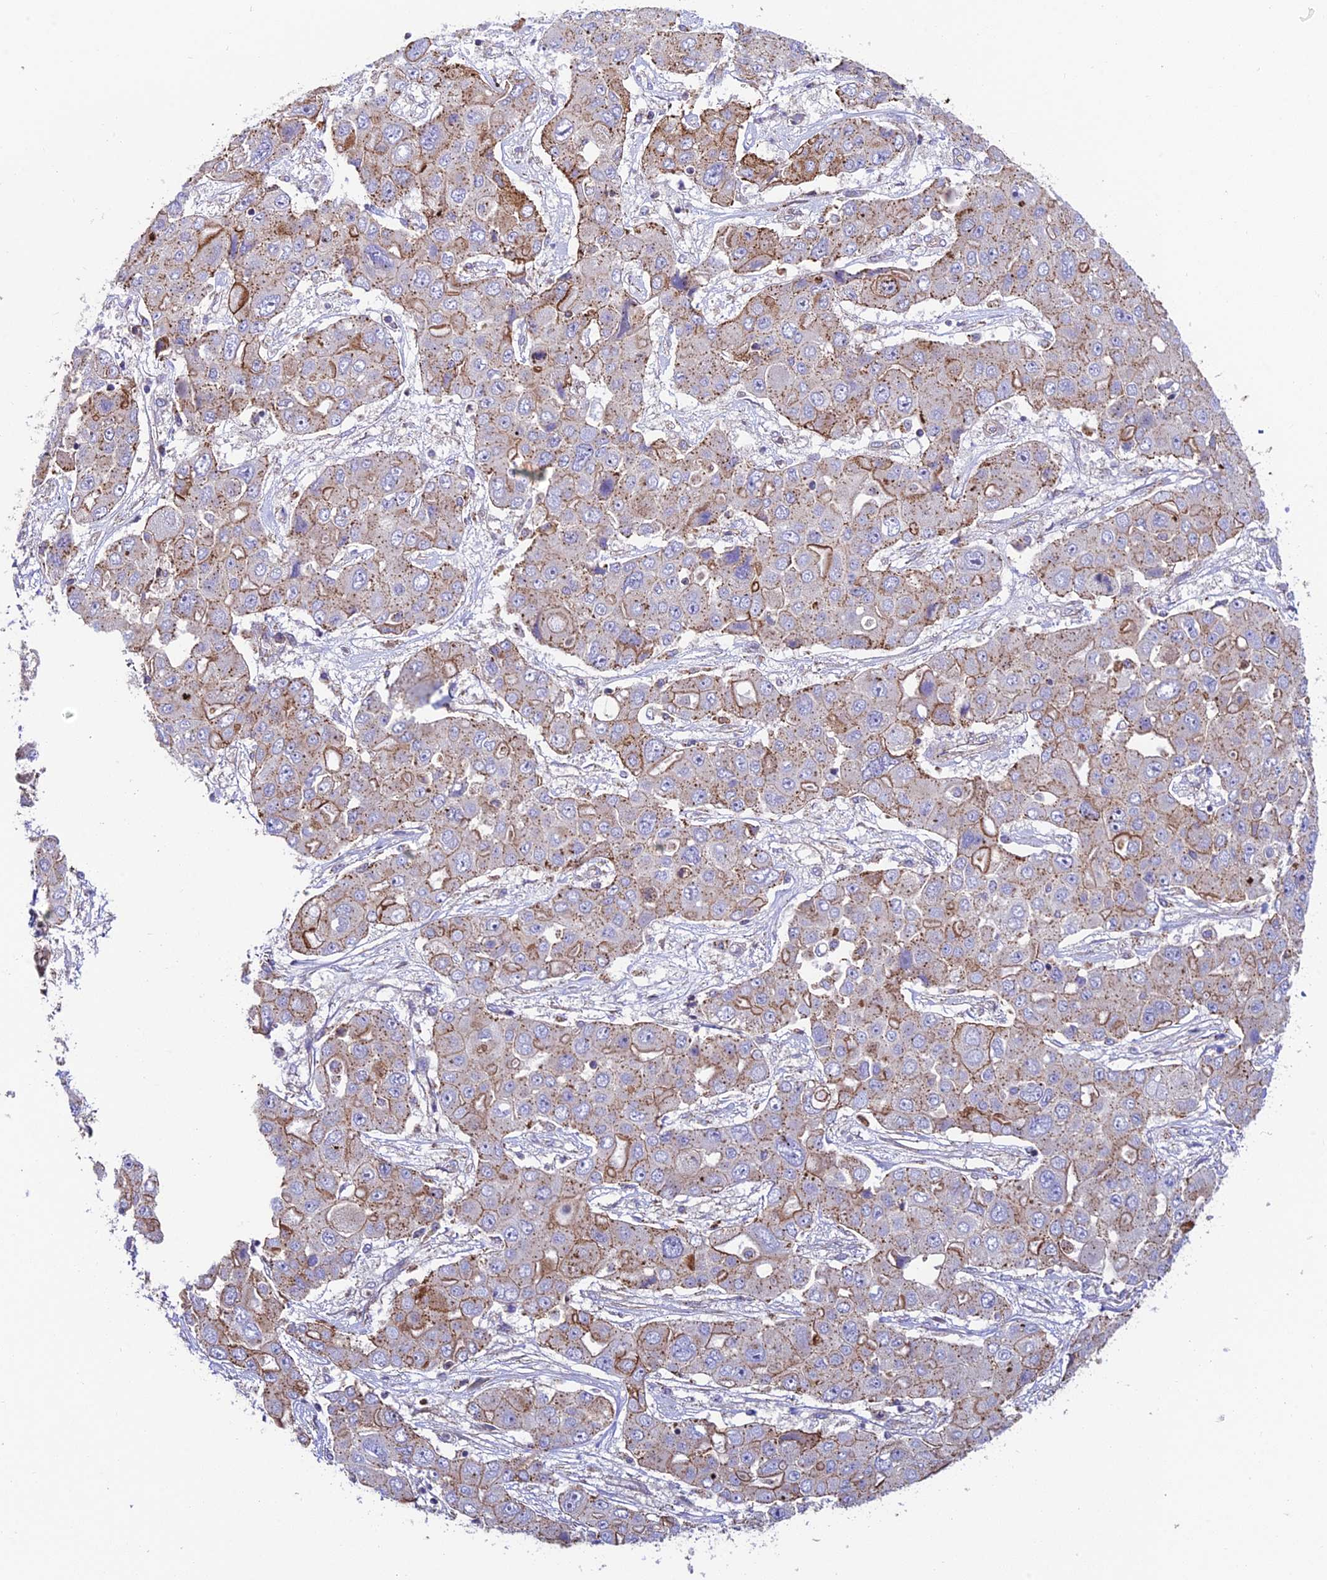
{"staining": {"intensity": "moderate", "quantity": "25%-75%", "location": "cytoplasmic/membranous"}, "tissue": "liver cancer", "cell_type": "Tumor cells", "image_type": "cancer", "snomed": [{"axis": "morphology", "description": "Cholangiocarcinoma"}, {"axis": "topography", "description": "Liver"}], "caption": "IHC of liver cancer (cholangiocarcinoma) demonstrates medium levels of moderate cytoplasmic/membranous expression in approximately 25%-75% of tumor cells.", "gene": "QRFP", "patient": {"sex": "male", "age": 67}}